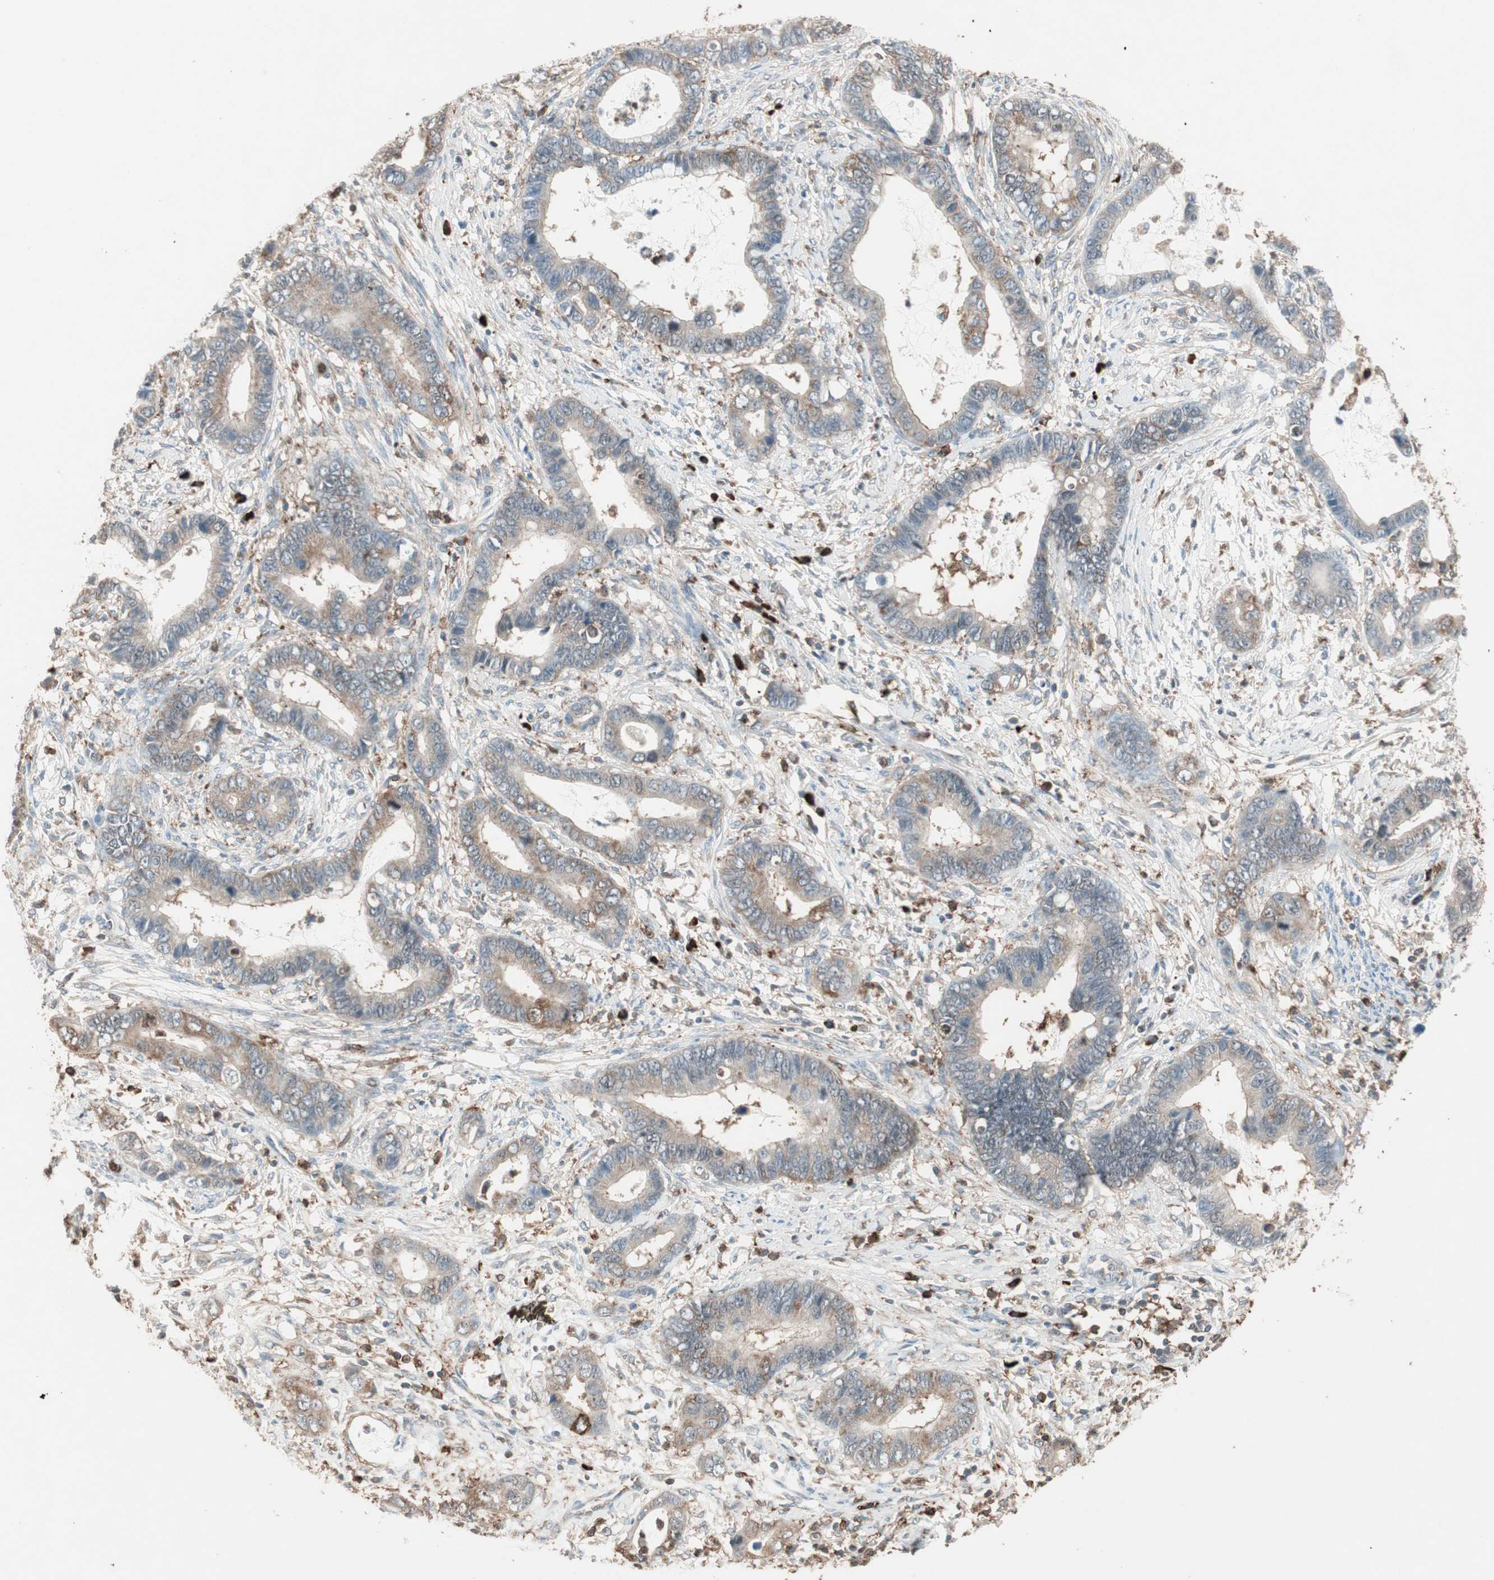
{"staining": {"intensity": "moderate", "quantity": "25%-75%", "location": "cytoplasmic/membranous"}, "tissue": "cervical cancer", "cell_type": "Tumor cells", "image_type": "cancer", "snomed": [{"axis": "morphology", "description": "Adenocarcinoma, NOS"}, {"axis": "topography", "description": "Cervix"}], "caption": "Moderate cytoplasmic/membranous expression is seen in approximately 25%-75% of tumor cells in cervical cancer.", "gene": "MMP3", "patient": {"sex": "female", "age": 44}}